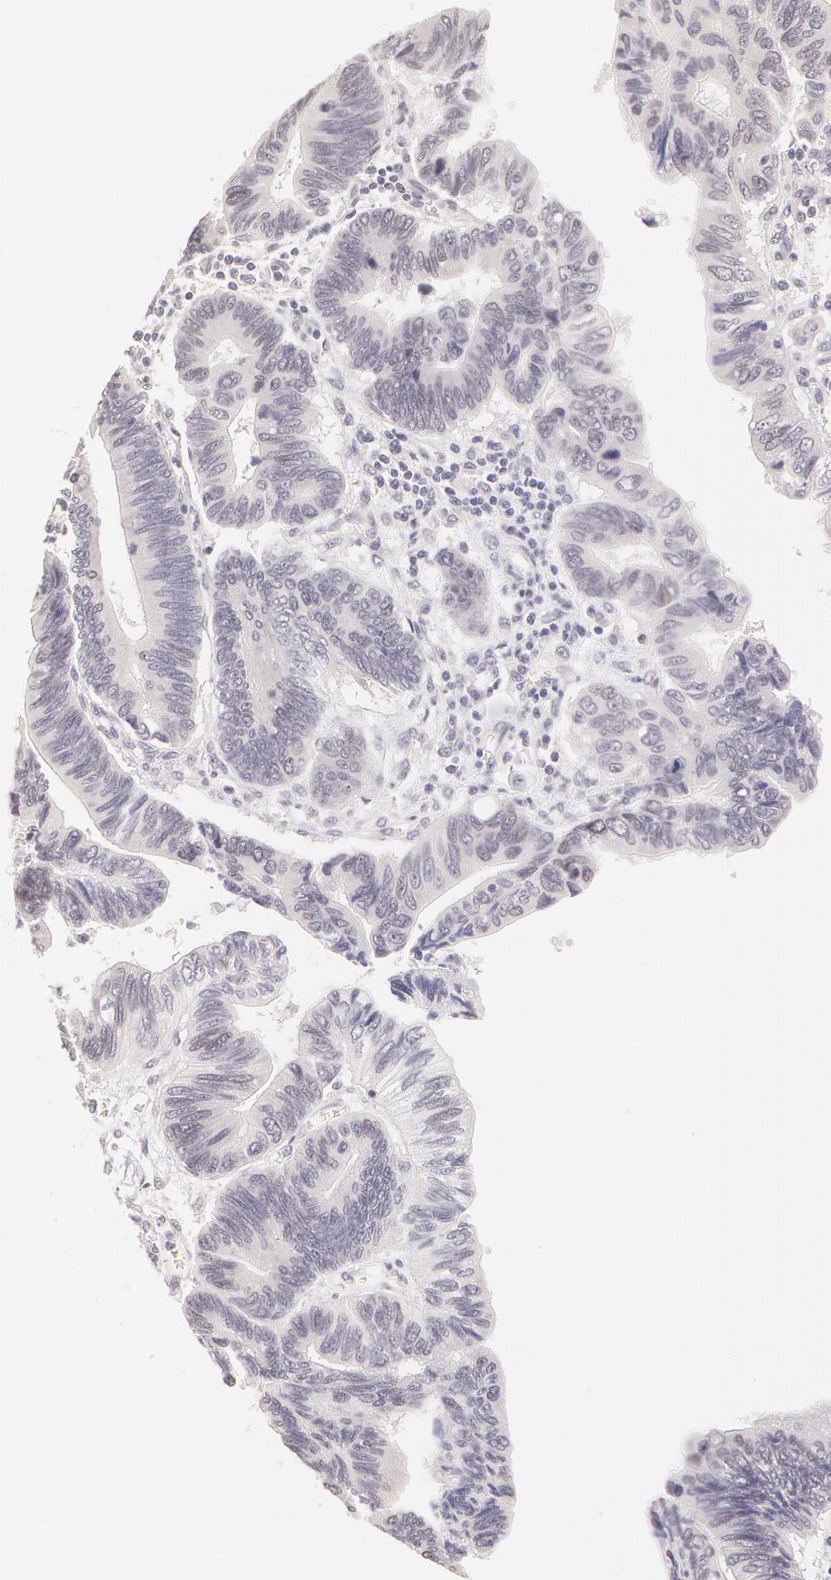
{"staining": {"intensity": "negative", "quantity": "none", "location": "none"}, "tissue": "pancreatic cancer", "cell_type": "Tumor cells", "image_type": "cancer", "snomed": [{"axis": "morphology", "description": "Adenocarcinoma, NOS"}, {"axis": "topography", "description": "Pancreas"}], "caption": "Pancreatic cancer (adenocarcinoma) was stained to show a protein in brown. There is no significant positivity in tumor cells.", "gene": "ZNF597", "patient": {"sex": "female", "age": 70}}